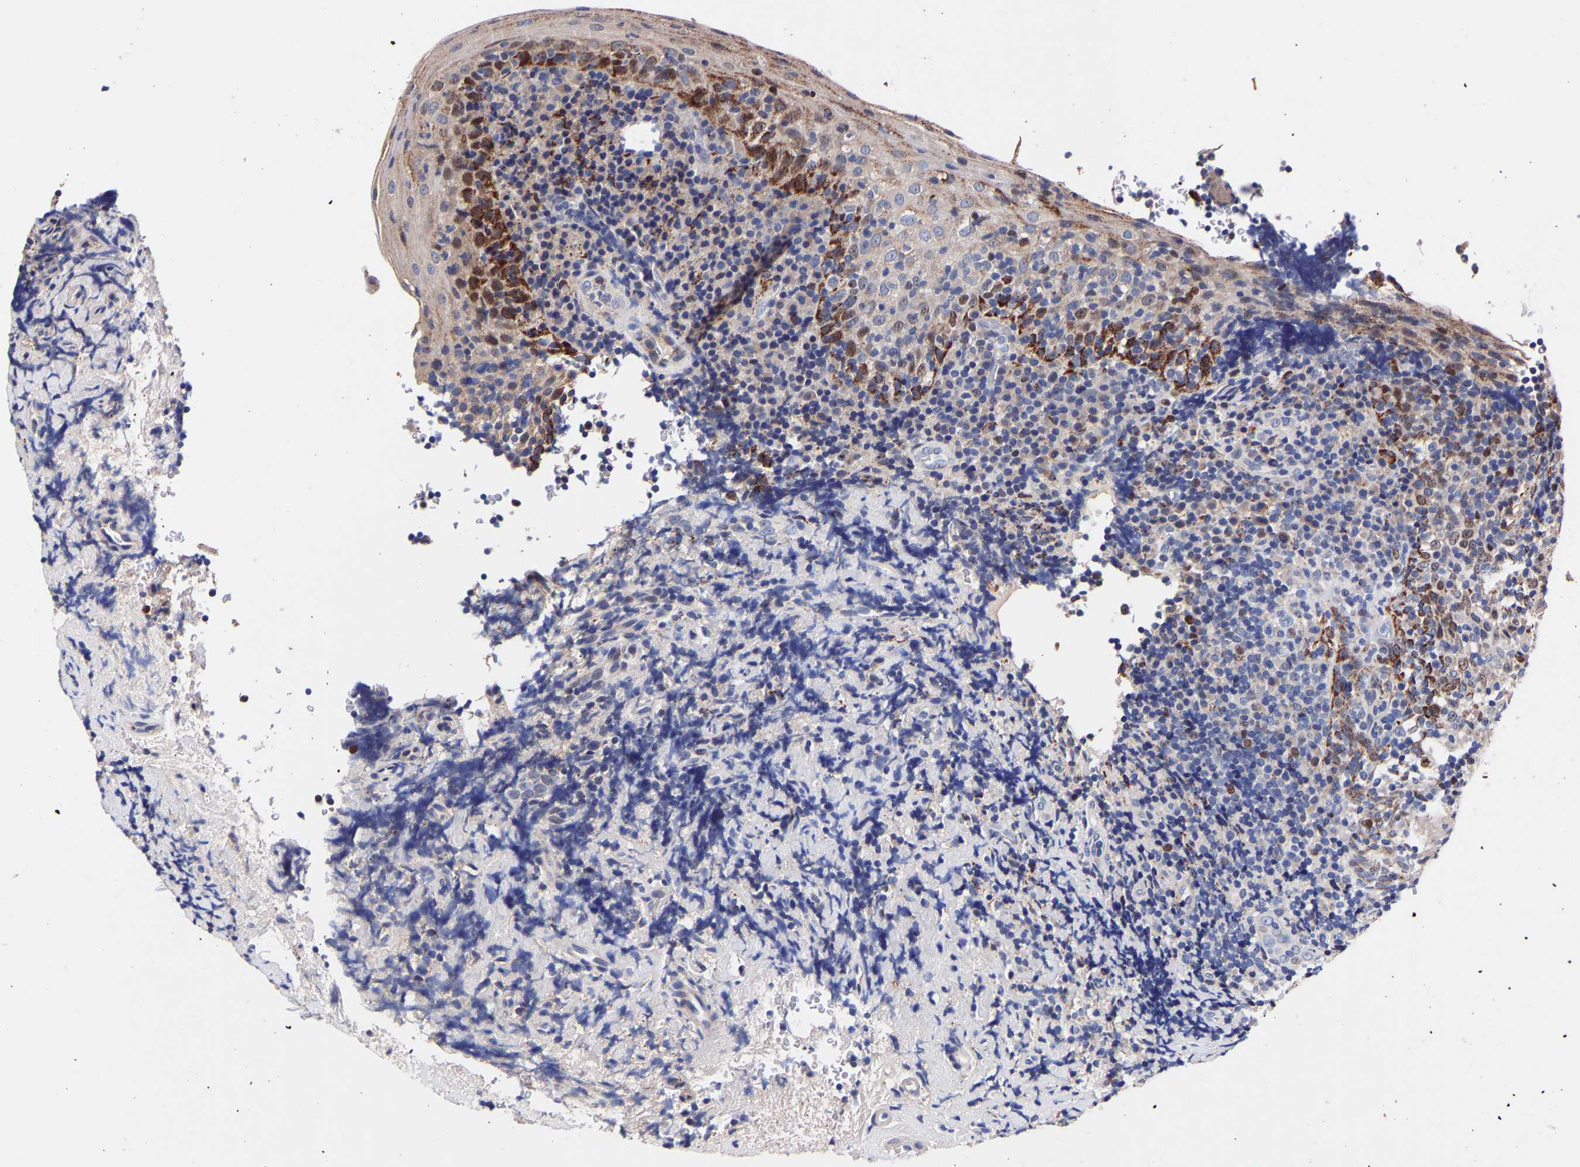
{"staining": {"intensity": "weak", "quantity": "<25%", "location": "nuclear"}, "tissue": "tonsil", "cell_type": "Germinal center cells", "image_type": "normal", "snomed": [{"axis": "morphology", "description": "Normal tissue, NOS"}, {"axis": "topography", "description": "Tonsil"}], "caption": "Unremarkable tonsil was stained to show a protein in brown. There is no significant positivity in germinal center cells. (IHC, brightfield microscopy, high magnification).", "gene": "SEM1", "patient": {"sex": "male", "age": 37}}